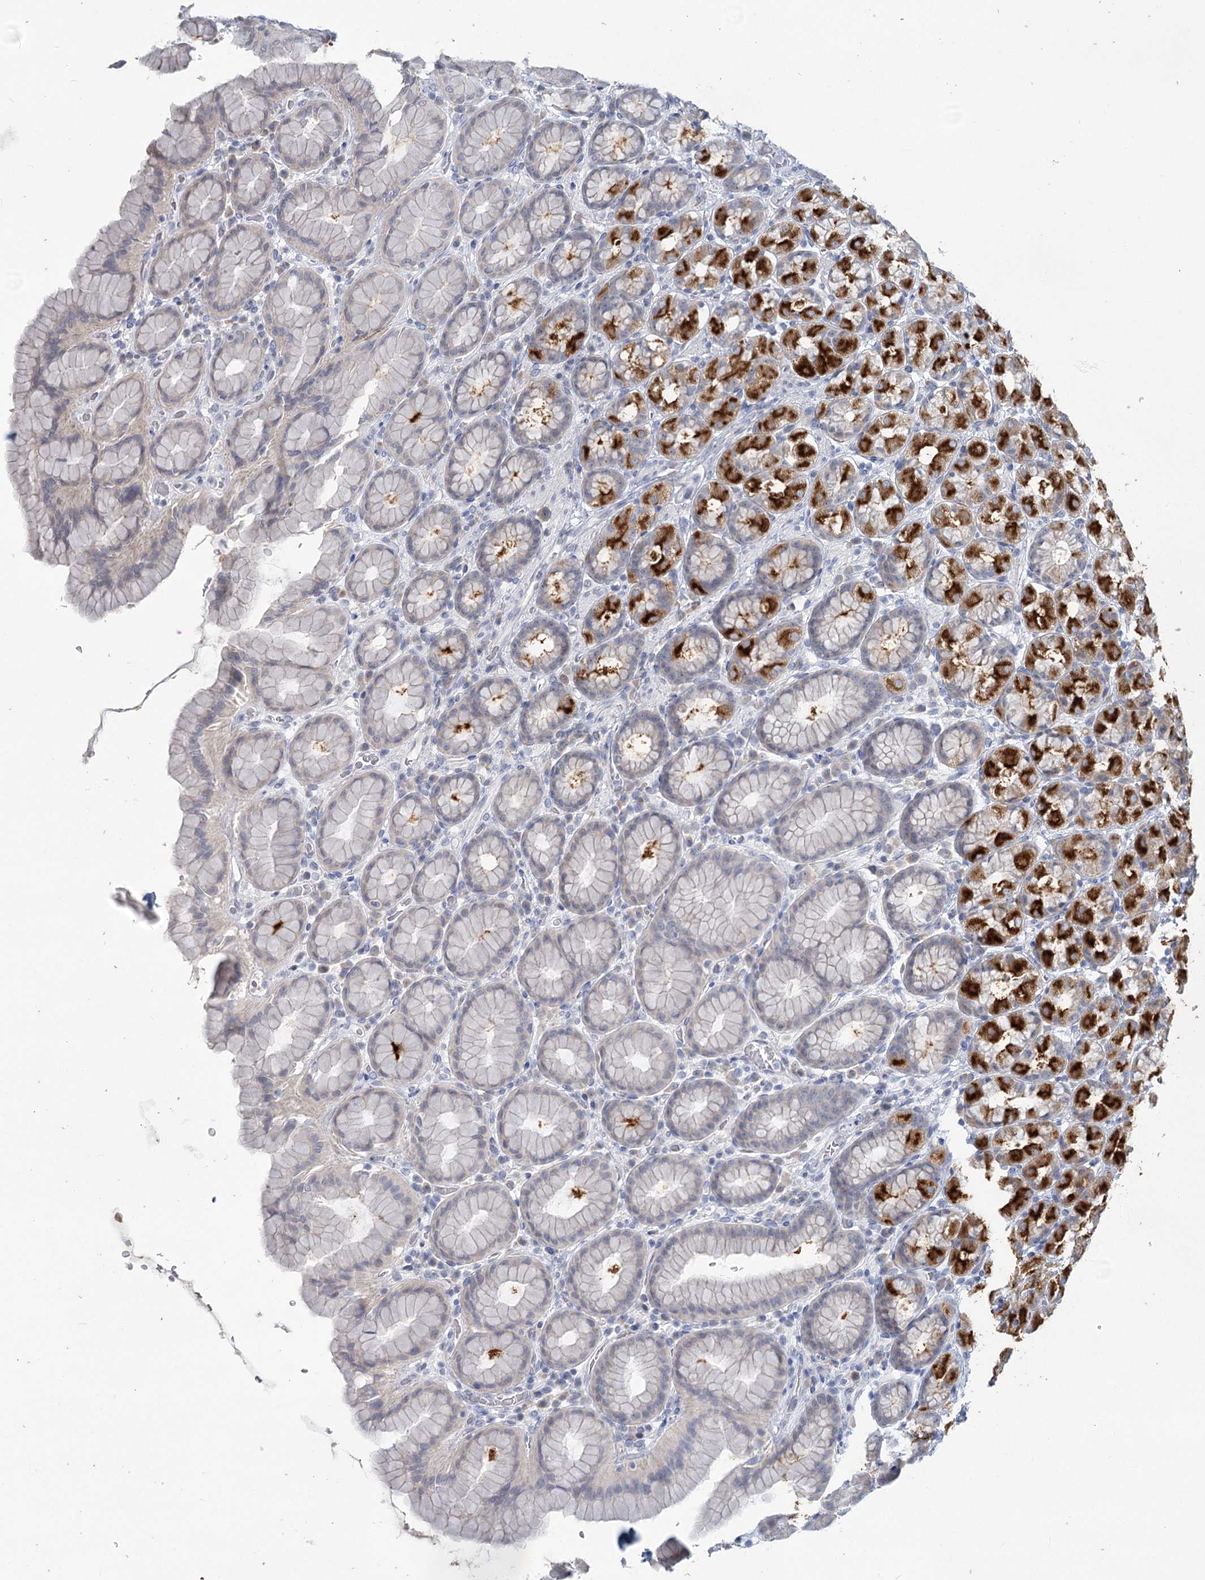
{"staining": {"intensity": "strong", "quantity": "<25%", "location": "cytoplasmic/membranous"}, "tissue": "stomach", "cell_type": "Glandular cells", "image_type": "normal", "snomed": [{"axis": "morphology", "description": "Normal tissue, NOS"}, {"axis": "topography", "description": "Stomach, upper"}], "caption": "Immunohistochemistry (IHC) staining of normal stomach, which shows medium levels of strong cytoplasmic/membranous expression in about <25% of glandular cells indicating strong cytoplasmic/membranous protein staining. The staining was performed using DAB (brown) for protein detection and nuclei were counterstained in hematoxylin (blue).", "gene": "SLC9A3", "patient": {"sex": "male", "age": 68}}